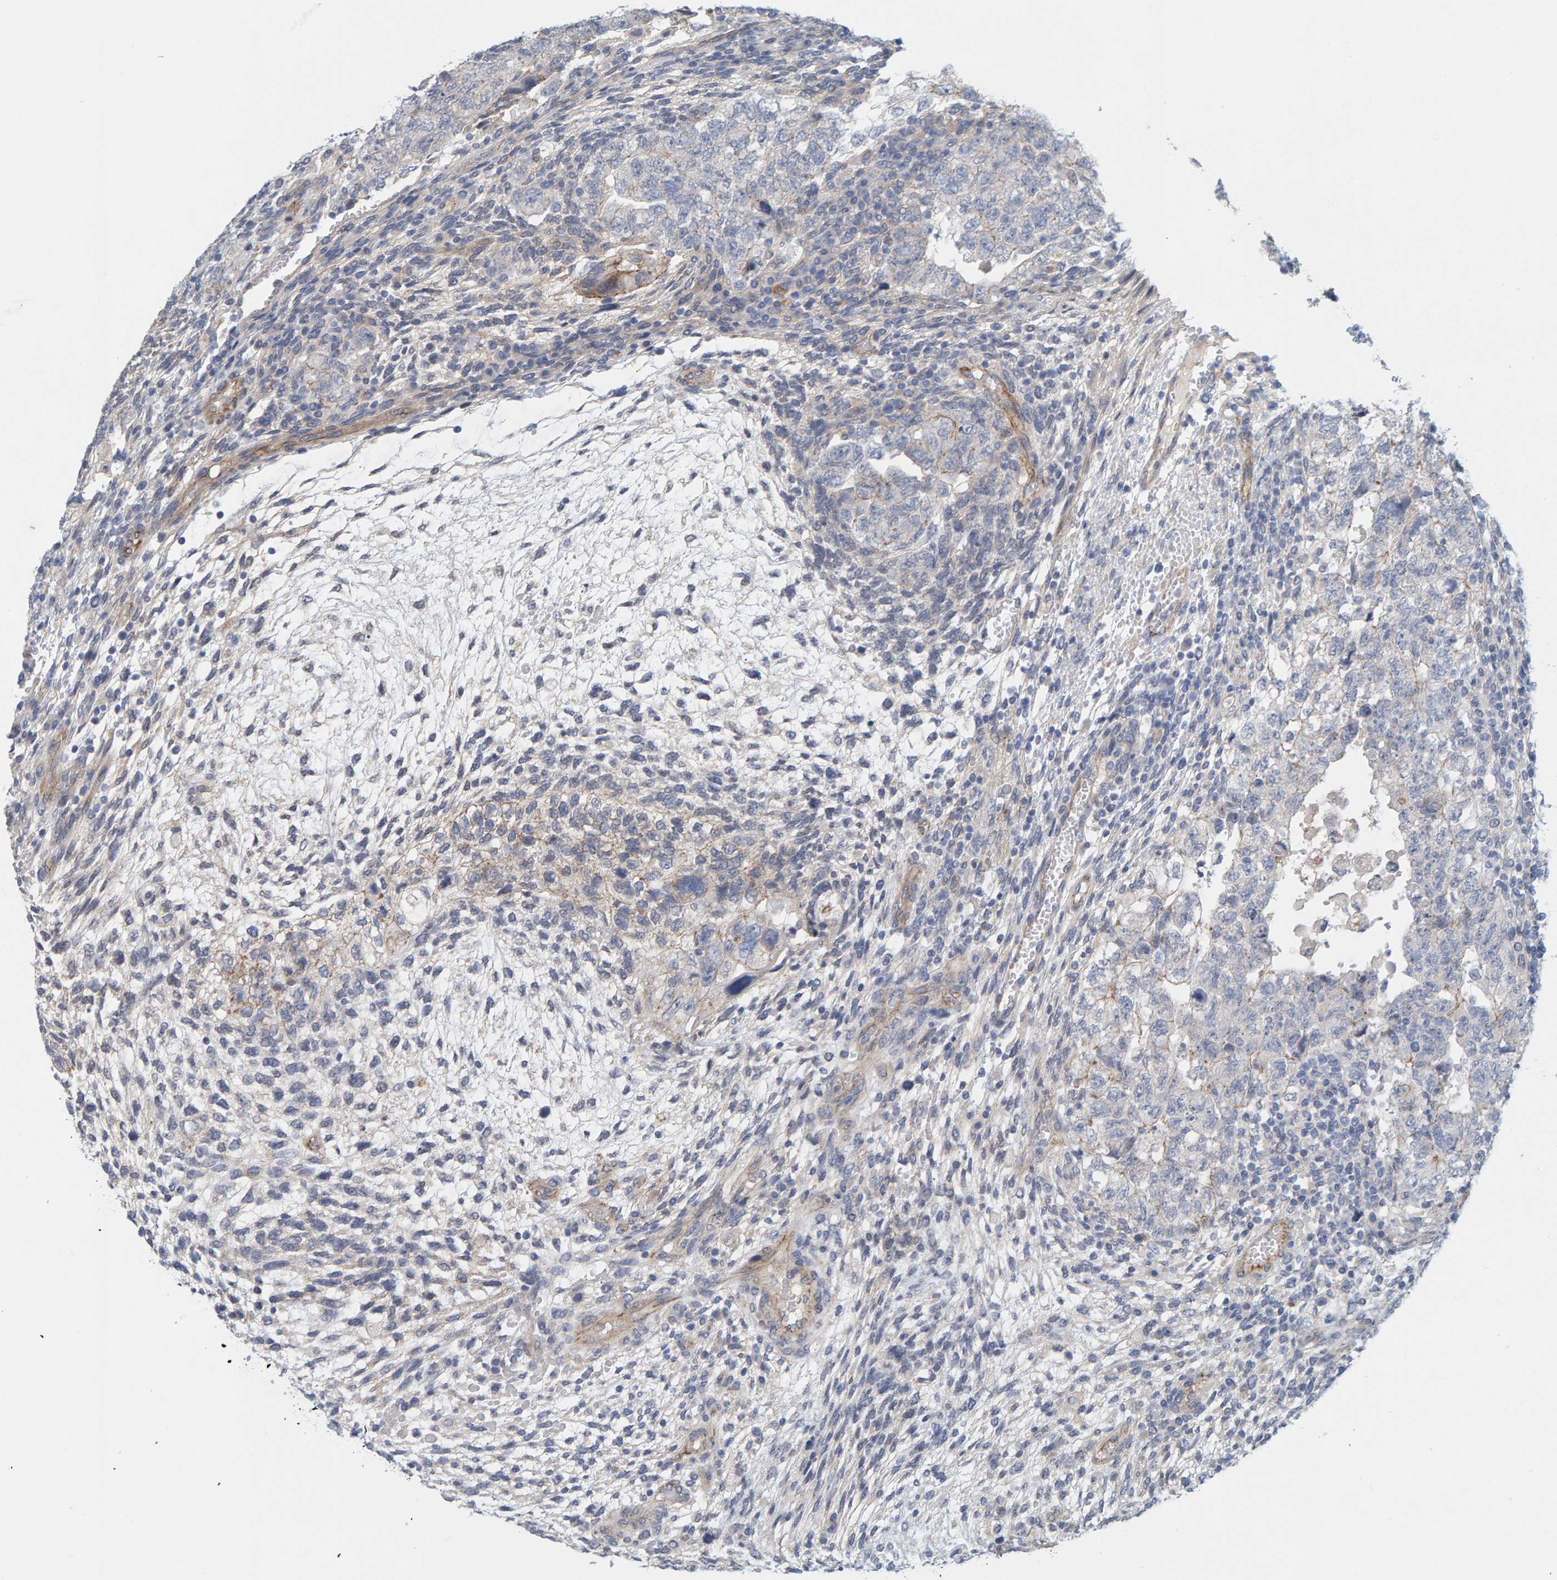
{"staining": {"intensity": "negative", "quantity": "none", "location": "none"}, "tissue": "testis cancer", "cell_type": "Tumor cells", "image_type": "cancer", "snomed": [{"axis": "morphology", "description": "Carcinoma, Embryonal, NOS"}, {"axis": "topography", "description": "Testis"}], "caption": "Tumor cells are negative for brown protein staining in embryonal carcinoma (testis). Brightfield microscopy of IHC stained with DAB (3,3'-diaminobenzidine) (brown) and hematoxylin (blue), captured at high magnification.", "gene": "KRBA2", "patient": {"sex": "male", "age": 36}}